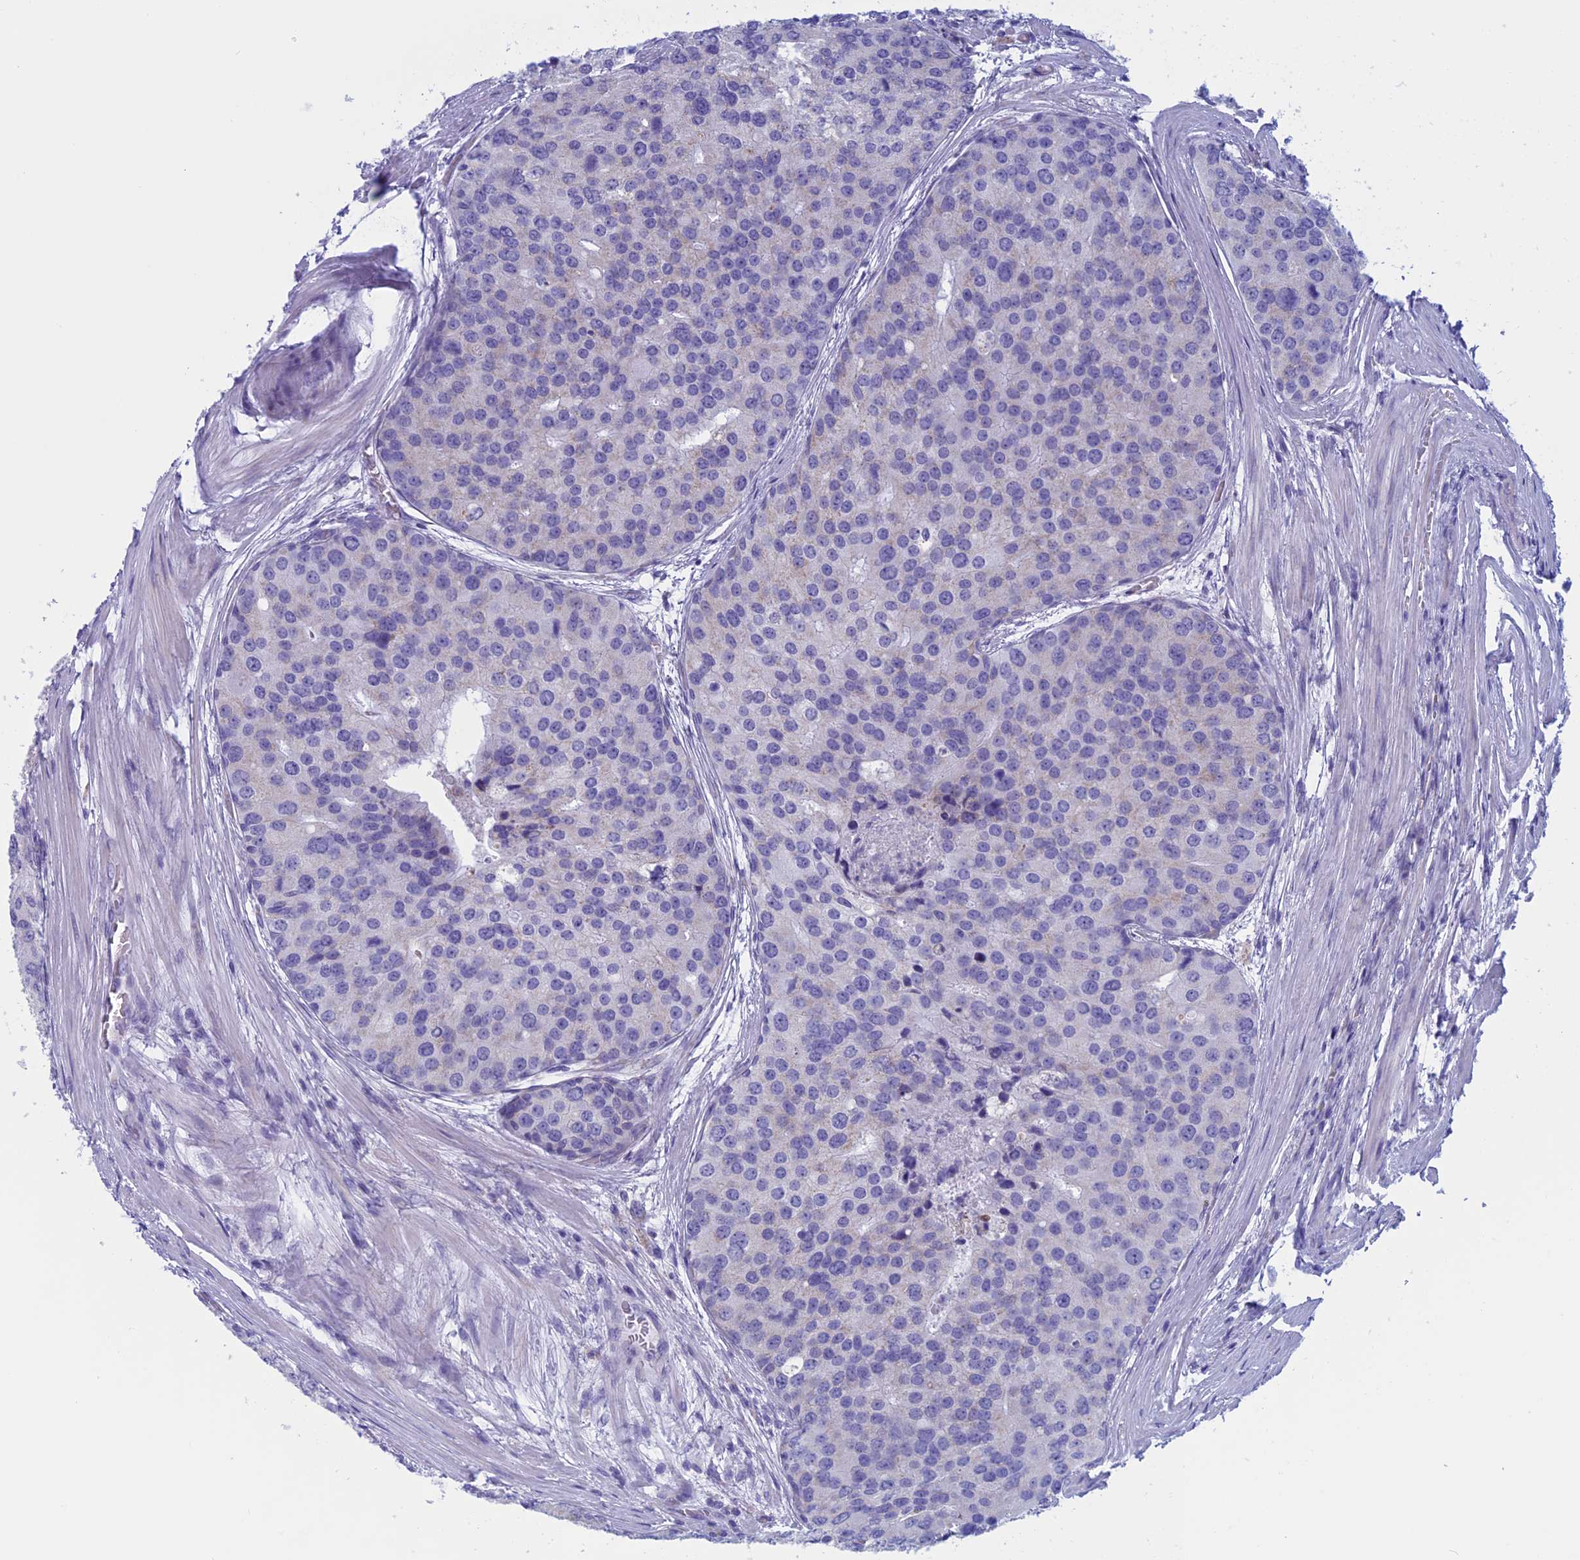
{"staining": {"intensity": "negative", "quantity": "none", "location": "none"}, "tissue": "prostate cancer", "cell_type": "Tumor cells", "image_type": "cancer", "snomed": [{"axis": "morphology", "description": "Adenocarcinoma, High grade"}, {"axis": "topography", "description": "Prostate"}], "caption": "High magnification brightfield microscopy of prostate cancer stained with DAB (3,3'-diaminobenzidine) (brown) and counterstained with hematoxylin (blue): tumor cells show no significant expression.", "gene": "NDUFB9", "patient": {"sex": "male", "age": 62}}